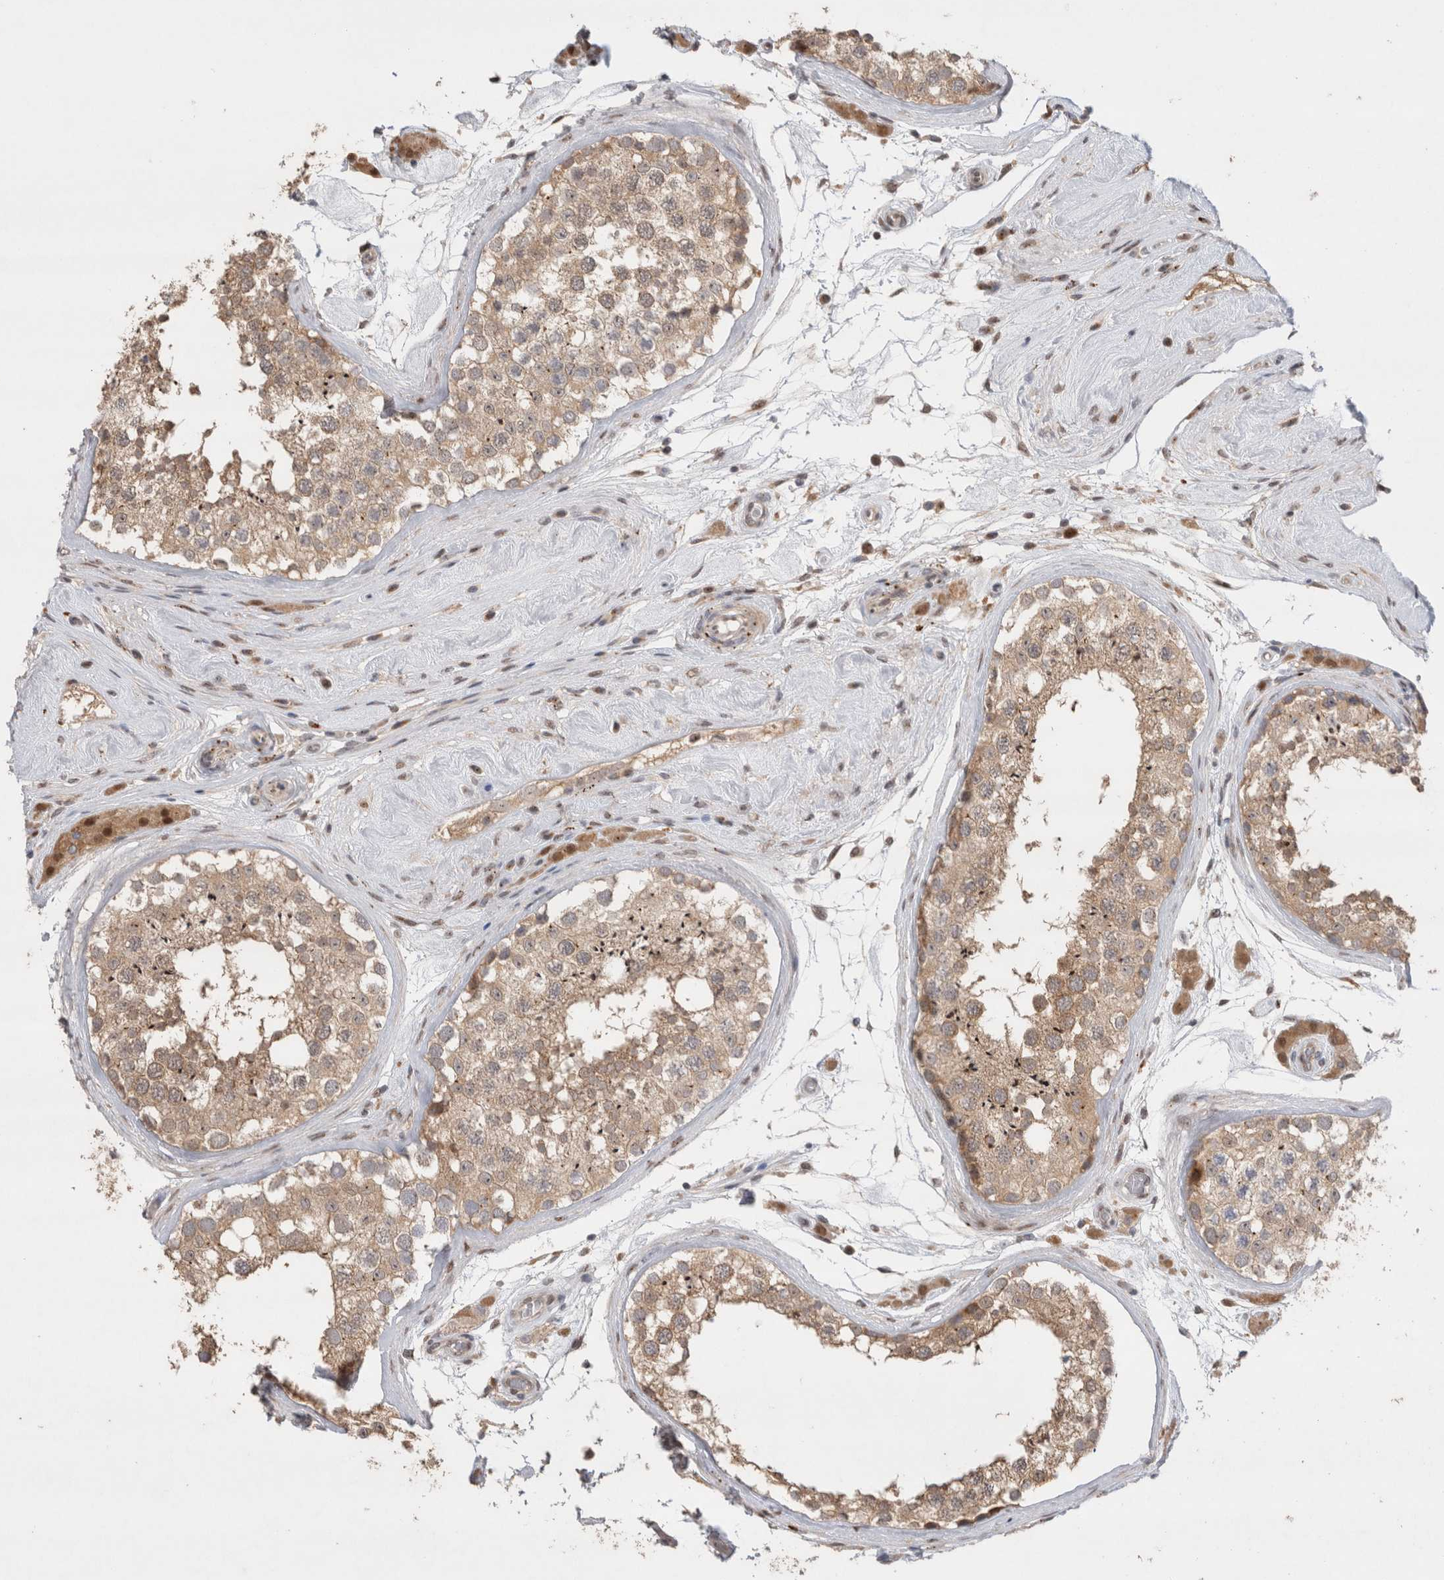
{"staining": {"intensity": "moderate", "quantity": ">75%", "location": "cytoplasmic/membranous"}, "tissue": "testis", "cell_type": "Cells in seminiferous ducts", "image_type": "normal", "snomed": [{"axis": "morphology", "description": "Normal tissue, NOS"}, {"axis": "topography", "description": "Testis"}], "caption": "Human testis stained for a protein (brown) displays moderate cytoplasmic/membranous positive staining in about >75% of cells in seminiferous ducts.", "gene": "SLC29A1", "patient": {"sex": "male", "age": 46}}